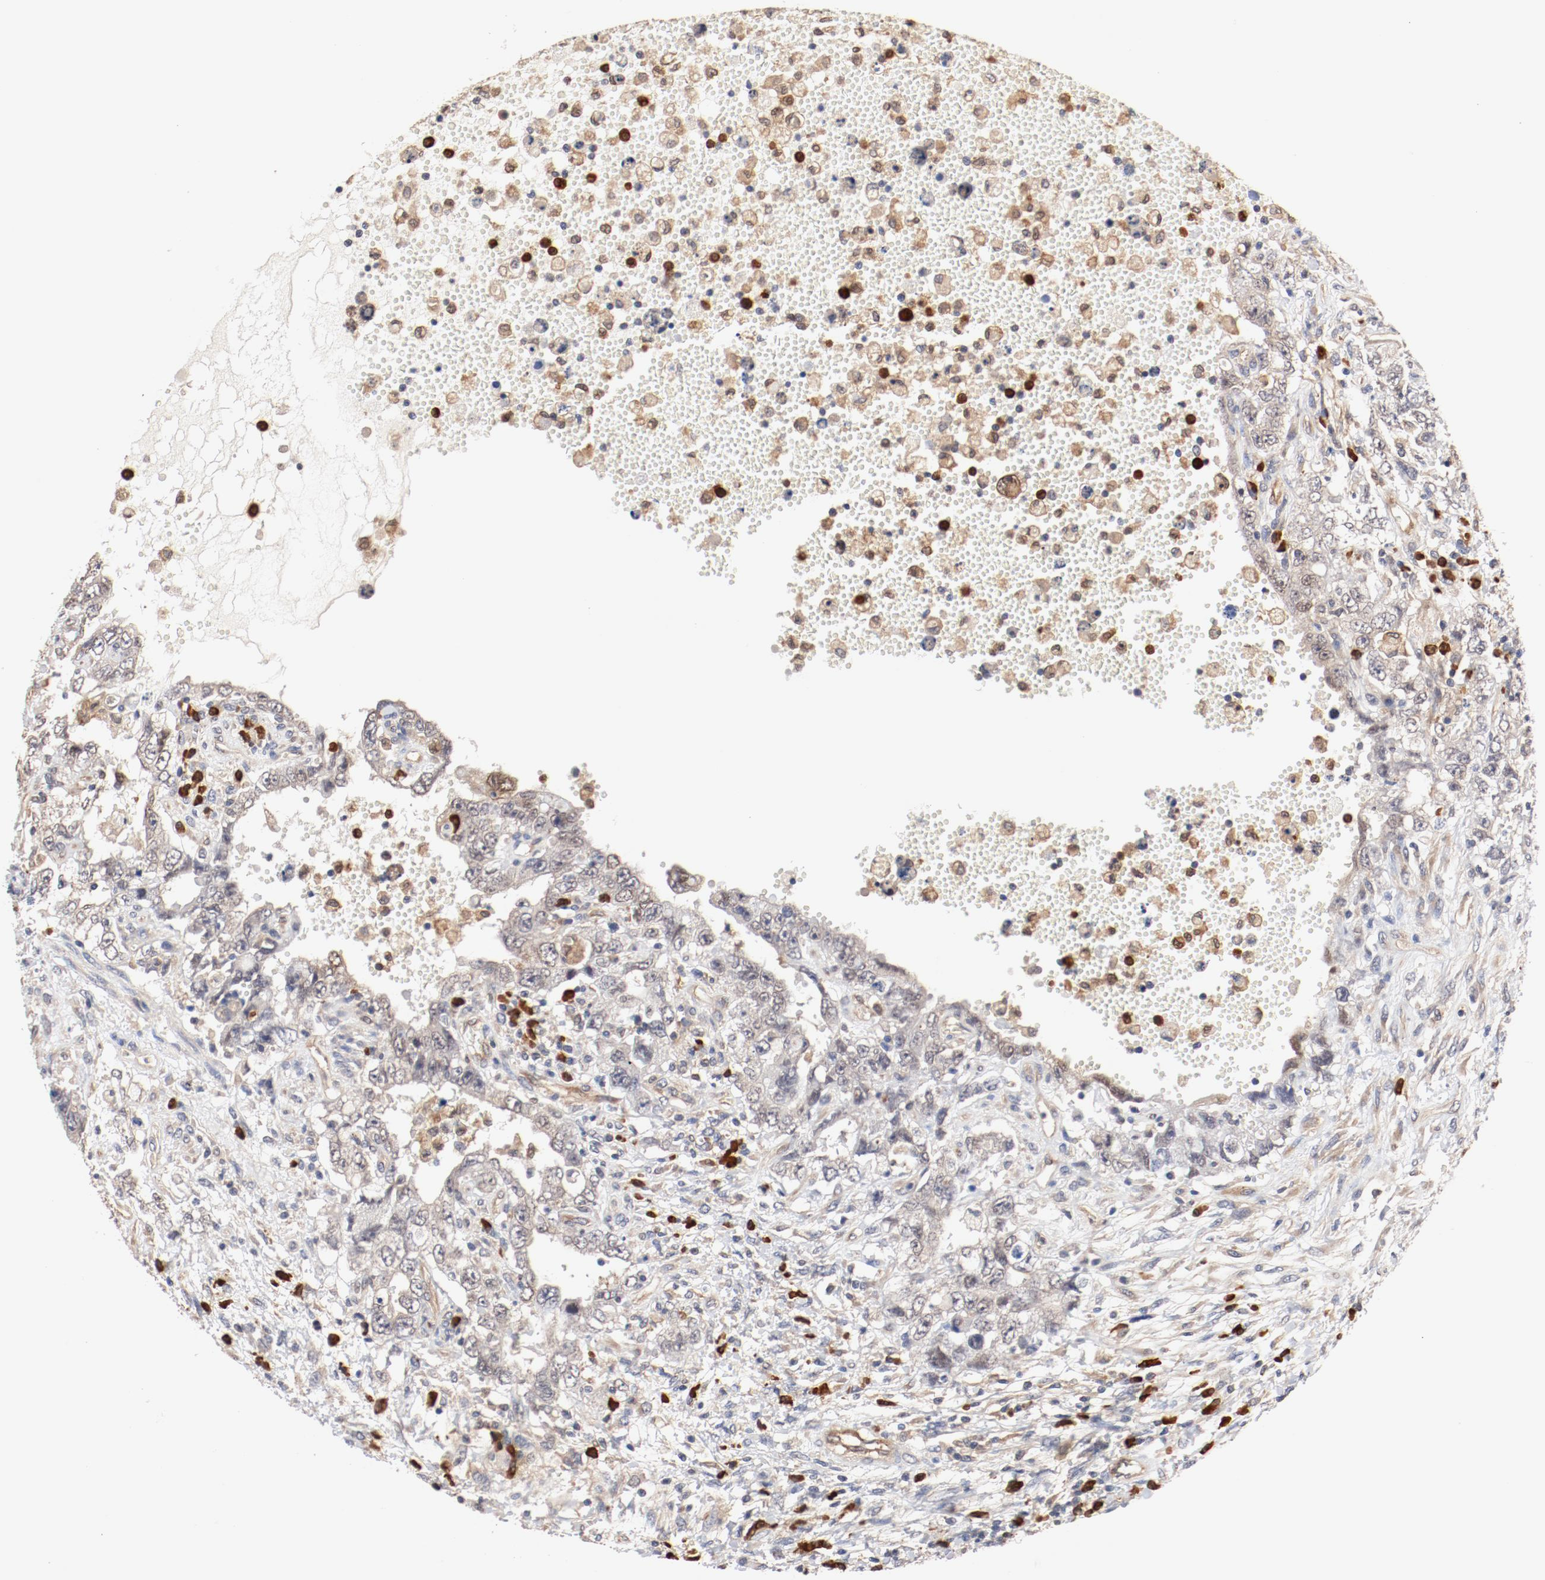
{"staining": {"intensity": "weak", "quantity": "25%-75%", "location": "cytoplasmic/membranous"}, "tissue": "testis cancer", "cell_type": "Tumor cells", "image_type": "cancer", "snomed": [{"axis": "morphology", "description": "Carcinoma, Embryonal, NOS"}, {"axis": "topography", "description": "Testis"}], "caption": "Immunohistochemistry image of embryonal carcinoma (testis) stained for a protein (brown), which demonstrates low levels of weak cytoplasmic/membranous positivity in about 25%-75% of tumor cells.", "gene": "UBE2J1", "patient": {"sex": "male", "age": 26}}